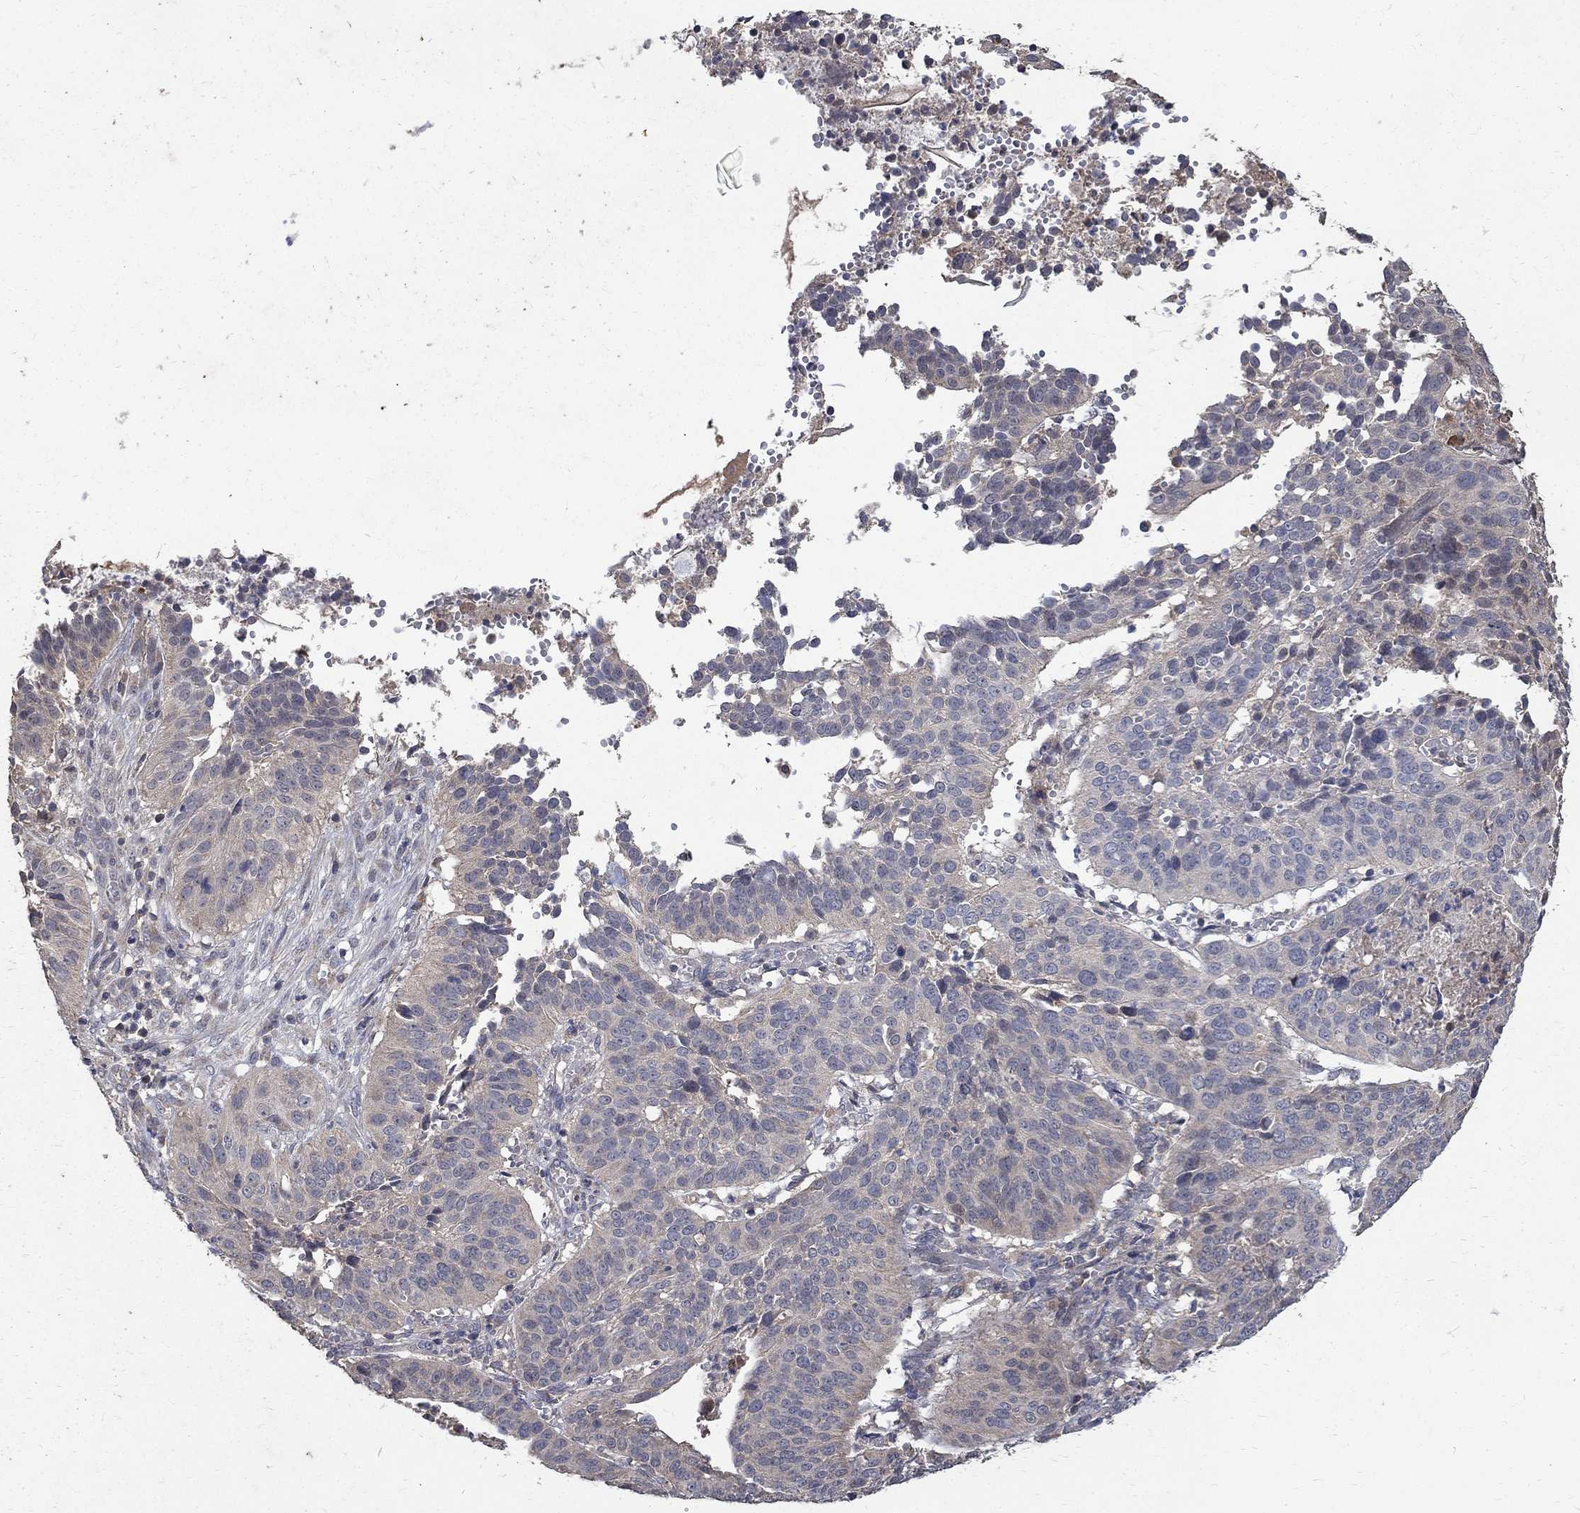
{"staining": {"intensity": "negative", "quantity": "none", "location": "none"}, "tissue": "cervical cancer", "cell_type": "Tumor cells", "image_type": "cancer", "snomed": [{"axis": "morphology", "description": "Normal tissue, NOS"}, {"axis": "morphology", "description": "Squamous cell carcinoma, NOS"}, {"axis": "topography", "description": "Cervix"}], "caption": "Photomicrograph shows no significant protein expression in tumor cells of cervical cancer.", "gene": "C17orf75", "patient": {"sex": "female", "age": 39}}